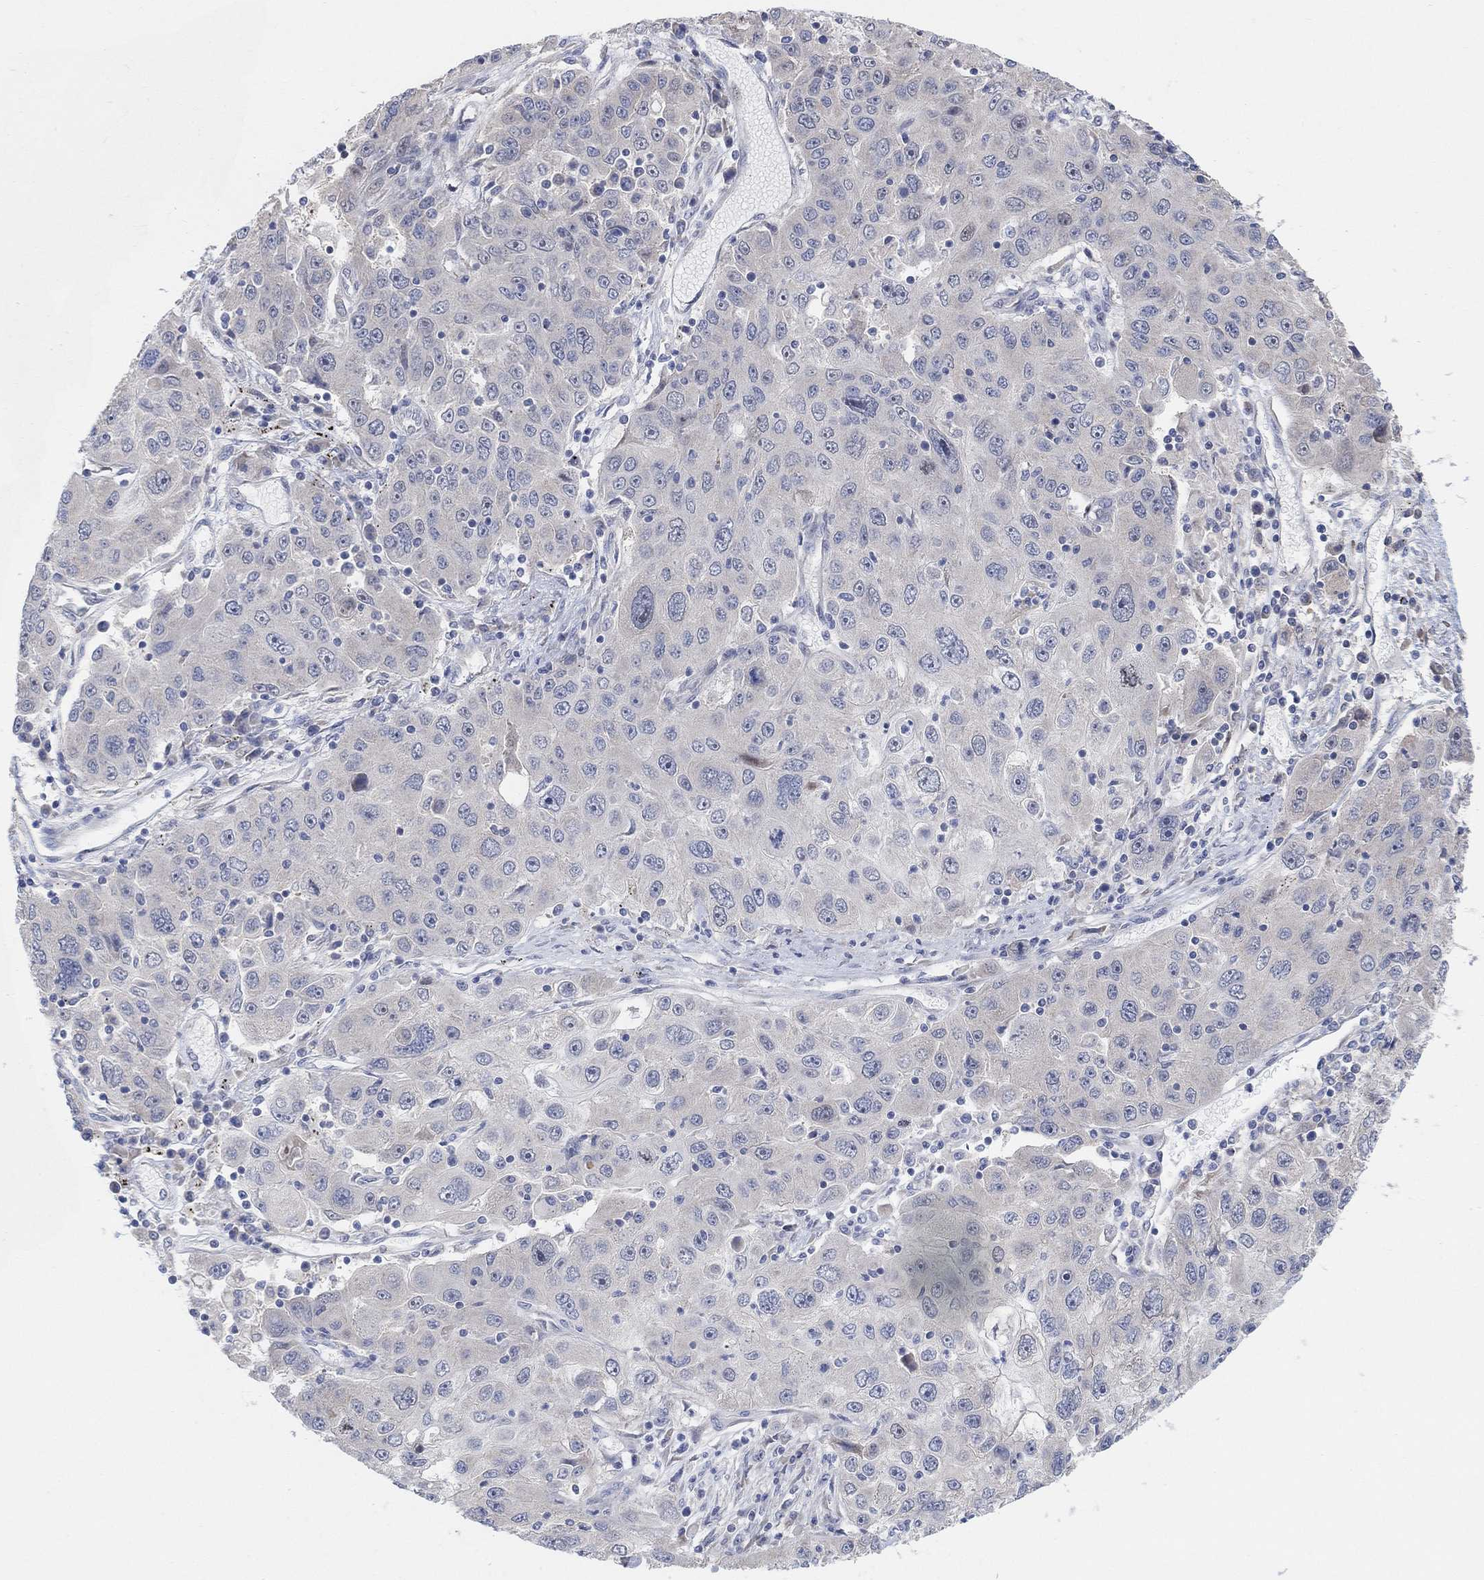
{"staining": {"intensity": "negative", "quantity": "none", "location": "none"}, "tissue": "stomach cancer", "cell_type": "Tumor cells", "image_type": "cancer", "snomed": [{"axis": "morphology", "description": "Adenocarcinoma, NOS"}, {"axis": "topography", "description": "Stomach"}], "caption": "Tumor cells are negative for protein expression in human stomach cancer (adenocarcinoma).", "gene": "CNTF", "patient": {"sex": "male", "age": 56}}